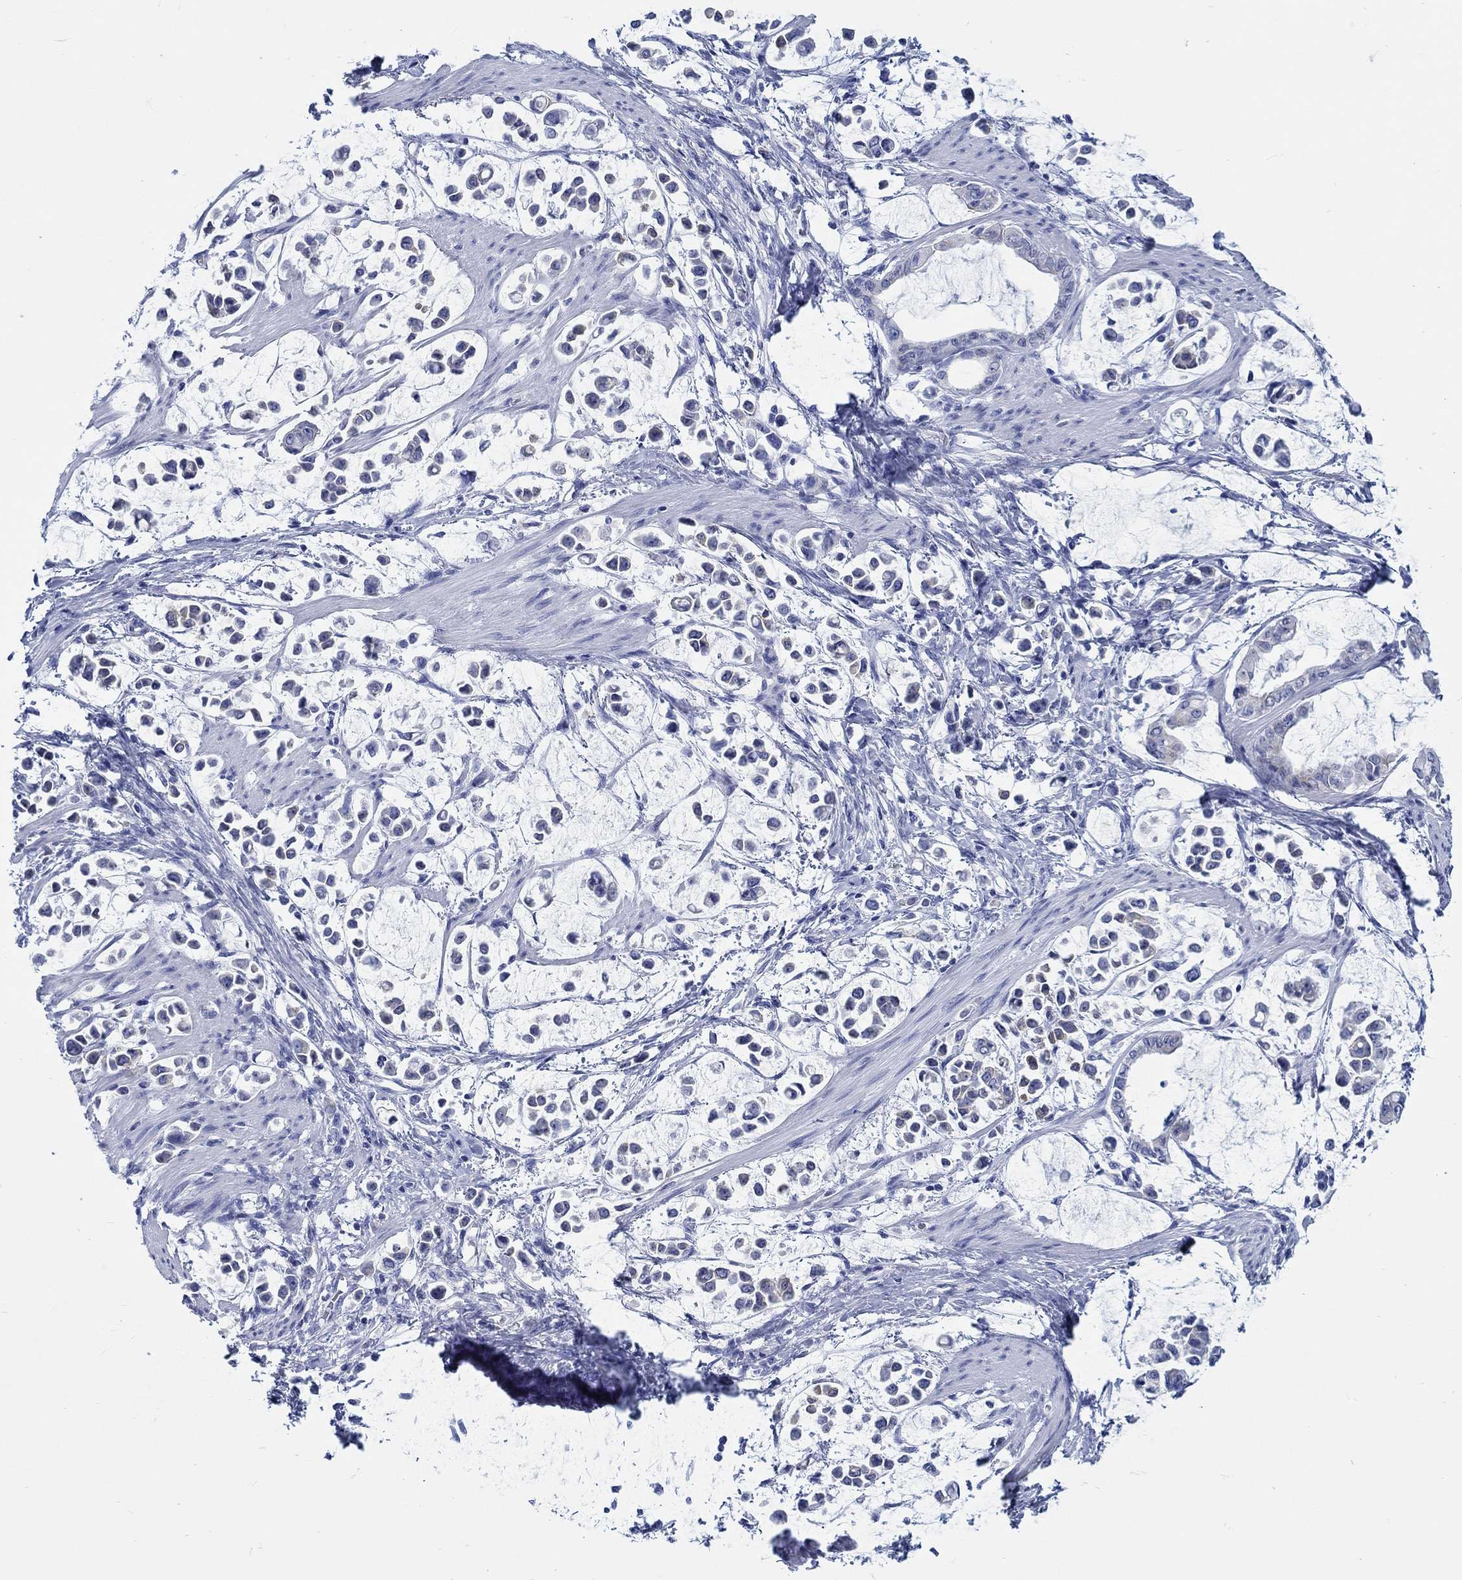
{"staining": {"intensity": "negative", "quantity": "none", "location": "none"}, "tissue": "stomach cancer", "cell_type": "Tumor cells", "image_type": "cancer", "snomed": [{"axis": "morphology", "description": "Adenocarcinoma, NOS"}, {"axis": "topography", "description": "Stomach"}], "caption": "Immunohistochemical staining of stomach cancer (adenocarcinoma) displays no significant positivity in tumor cells.", "gene": "RD3L", "patient": {"sex": "male", "age": 82}}